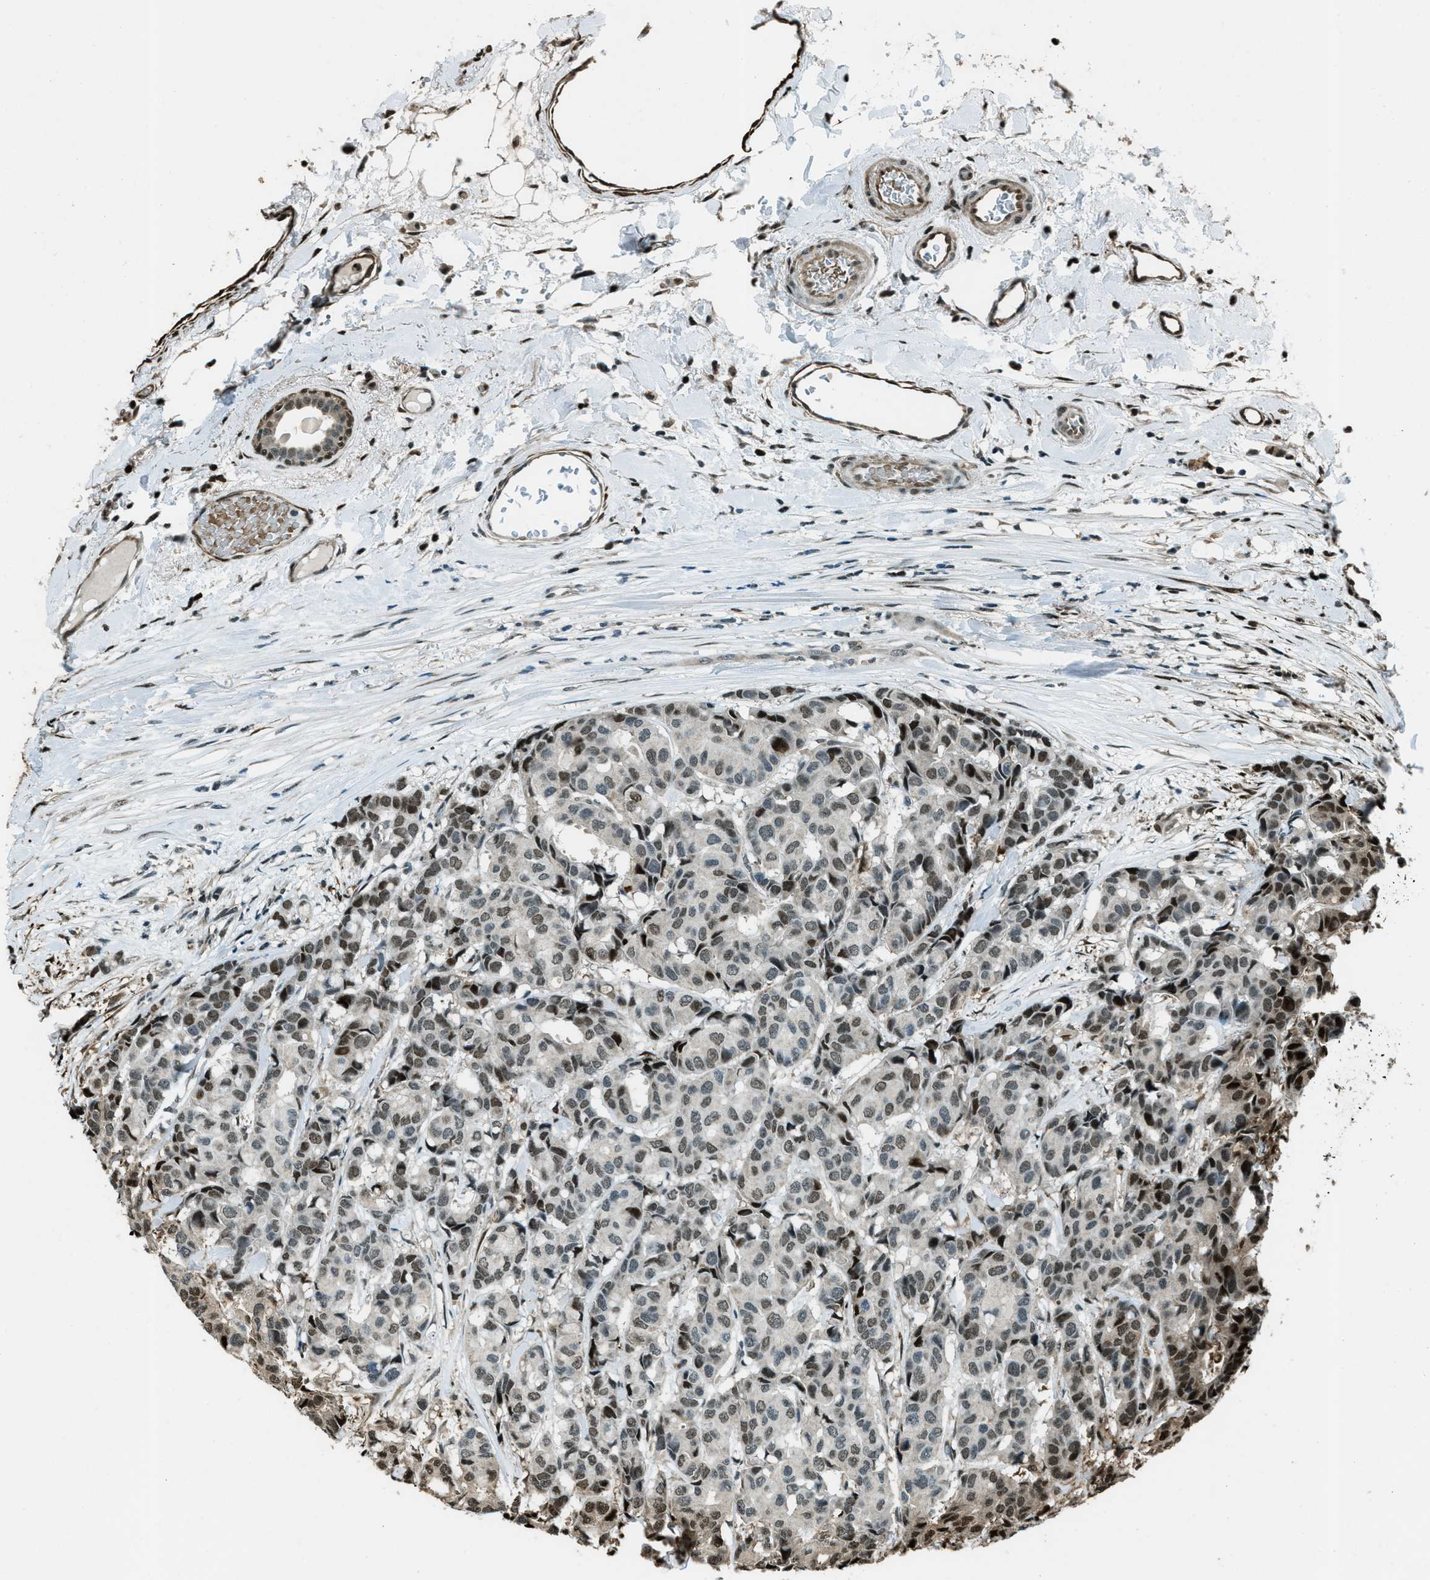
{"staining": {"intensity": "moderate", "quantity": "25%-75%", "location": "nuclear"}, "tissue": "breast cancer", "cell_type": "Tumor cells", "image_type": "cancer", "snomed": [{"axis": "morphology", "description": "Duct carcinoma"}, {"axis": "topography", "description": "Breast"}], "caption": "Immunohistochemical staining of human breast cancer (infiltrating ductal carcinoma) exhibits medium levels of moderate nuclear positivity in about 25%-75% of tumor cells. The staining is performed using DAB brown chromogen to label protein expression. The nuclei are counter-stained blue using hematoxylin.", "gene": "TARDBP", "patient": {"sex": "female", "age": 87}}